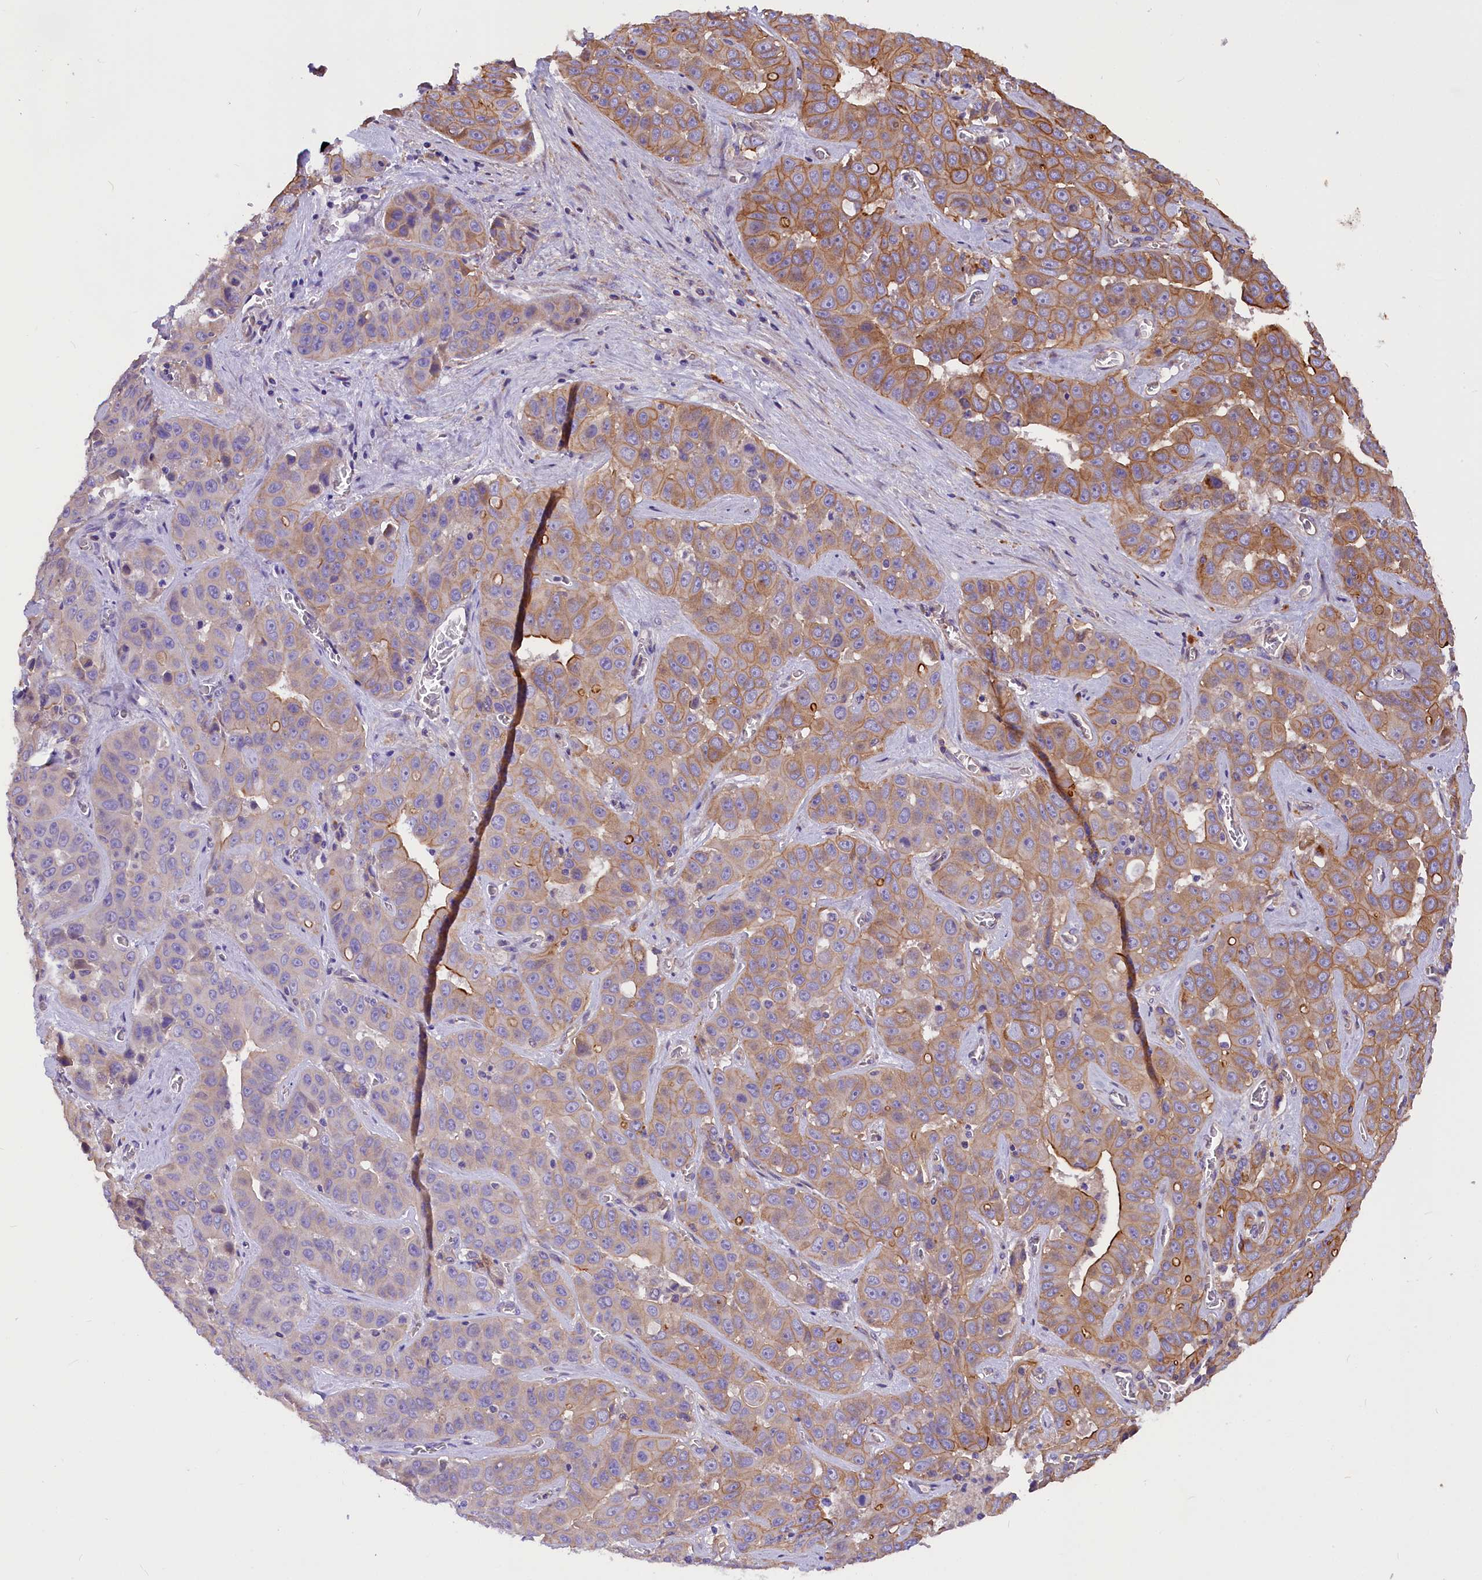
{"staining": {"intensity": "moderate", "quantity": "25%-75%", "location": "cytoplasmic/membranous"}, "tissue": "liver cancer", "cell_type": "Tumor cells", "image_type": "cancer", "snomed": [{"axis": "morphology", "description": "Cholangiocarcinoma"}, {"axis": "topography", "description": "Liver"}], "caption": "Immunohistochemistry (IHC) image of liver cholangiocarcinoma stained for a protein (brown), which displays medium levels of moderate cytoplasmic/membranous staining in about 25%-75% of tumor cells.", "gene": "ERMARD", "patient": {"sex": "female", "age": 52}}